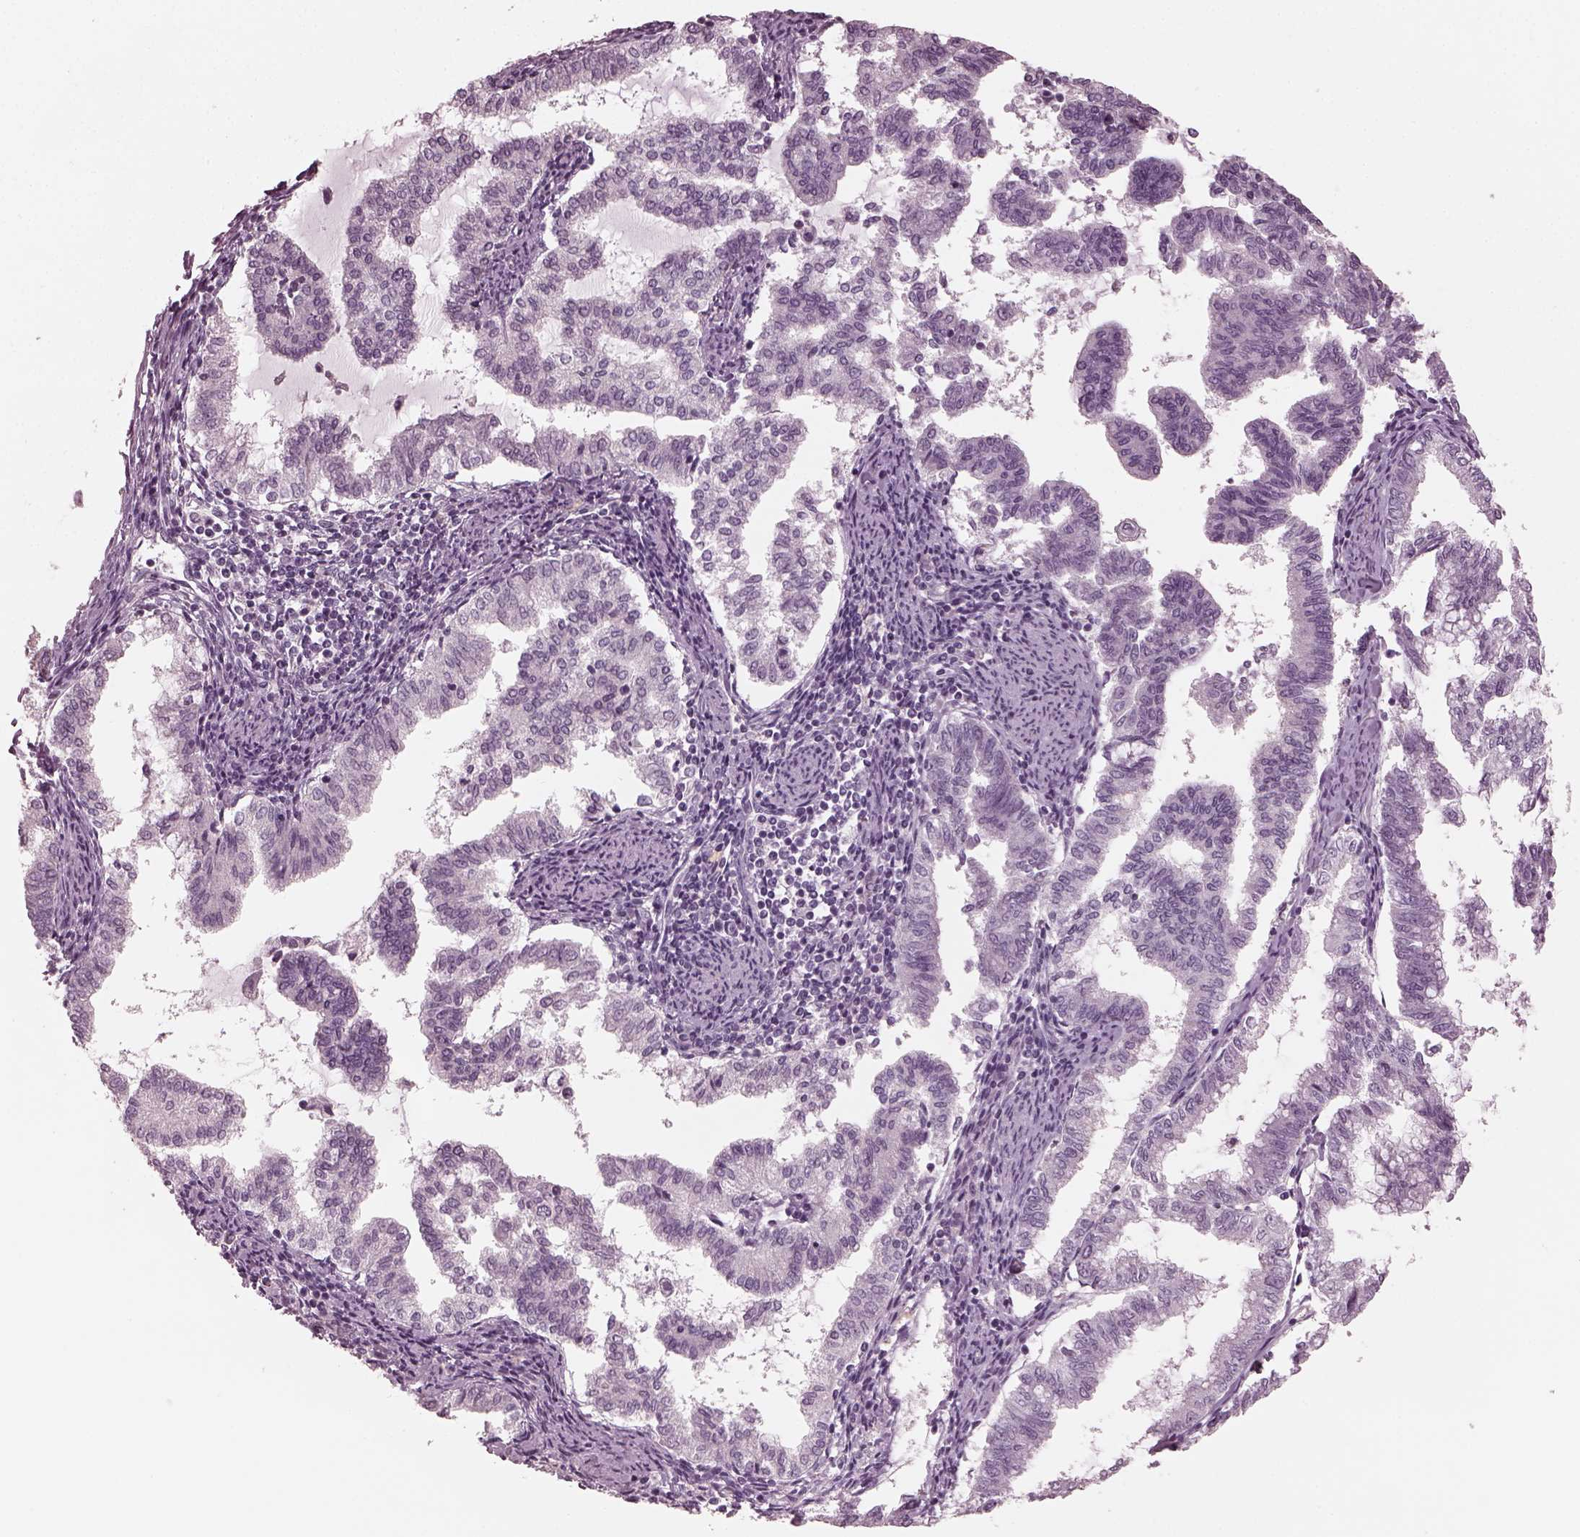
{"staining": {"intensity": "negative", "quantity": "none", "location": "none"}, "tissue": "endometrial cancer", "cell_type": "Tumor cells", "image_type": "cancer", "snomed": [{"axis": "morphology", "description": "Adenocarcinoma, NOS"}, {"axis": "topography", "description": "Endometrium"}], "caption": "A high-resolution micrograph shows IHC staining of endometrial adenocarcinoma, which reveals no significant staining in tumor cells. Brightfield microscopy of immunohistochemistry (IHC) stained with DAB (3,3'-diaminobenzidine) (brown) and hematoxylin (blue), captured at high magnification.", "gene": "OPTC", "patient": {"sex": "female", "age": 79}}